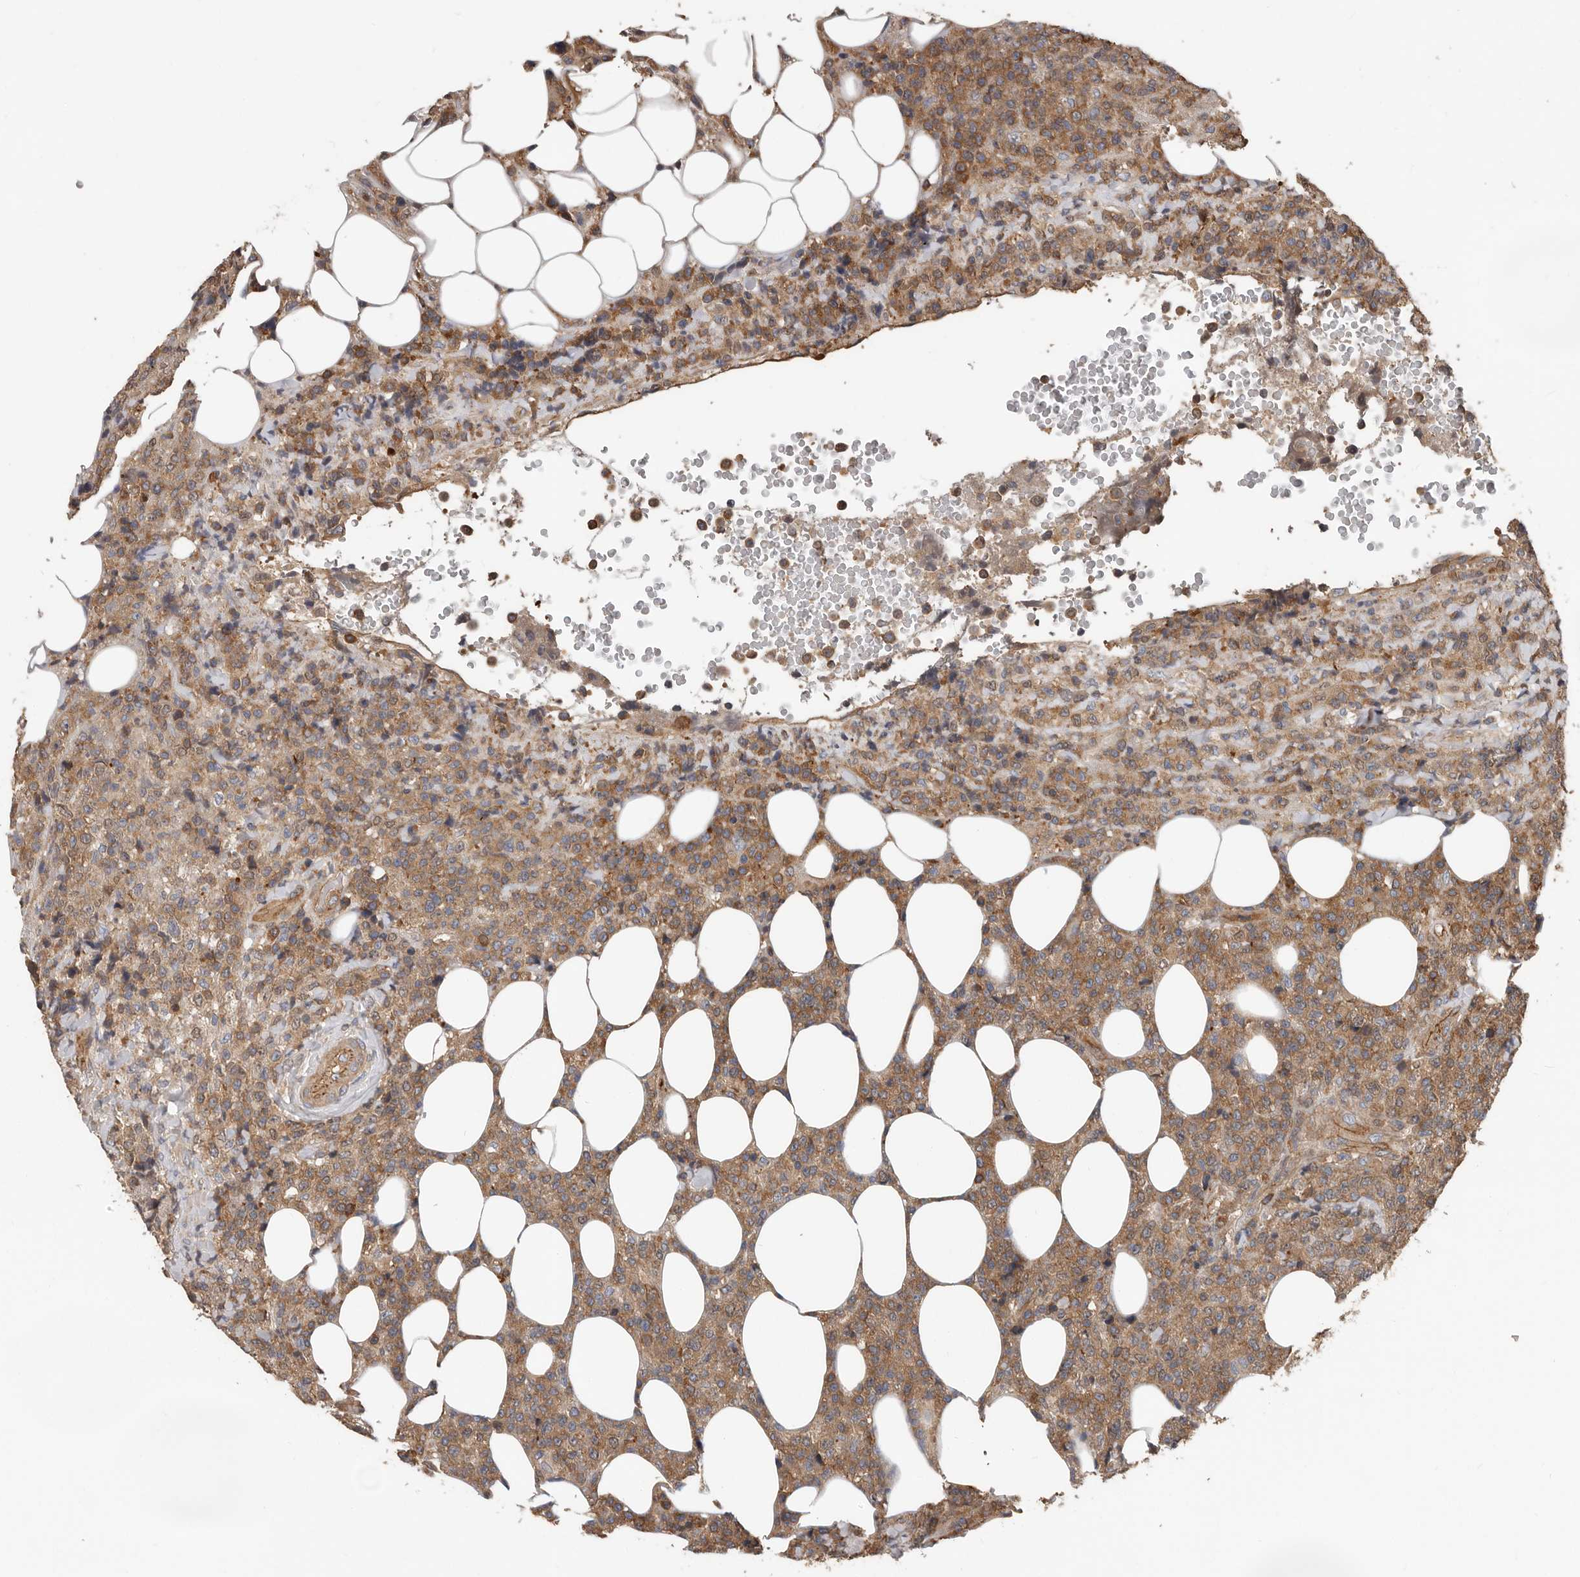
{"staining": {"intensity": "moderate", "quantity": "25%-75%", "location": "cytoplasmic/membranous"}, "tissue": "lymphoma", "cell_type": "Tumor cells", "image_type": "cancer", "snomed": [{"axis": "morphology", "description": "Malignant lymphoma, non-Hodgkin's type, High grade"}, {"axis": "topography", "description": "Lymph node"}], "caption": "A medium amount of moderate cytoplasmic/membranous staining is present in approximately 25%-75% of tumor cells in malignant lymphoma, non-Hodgkin's type (high-grade) tissue. (brown staining indicates protein expression, while blue staining denotes nuclei).", "gene": "PNRC2", "patient": {"sex": "male", "age": 13}}